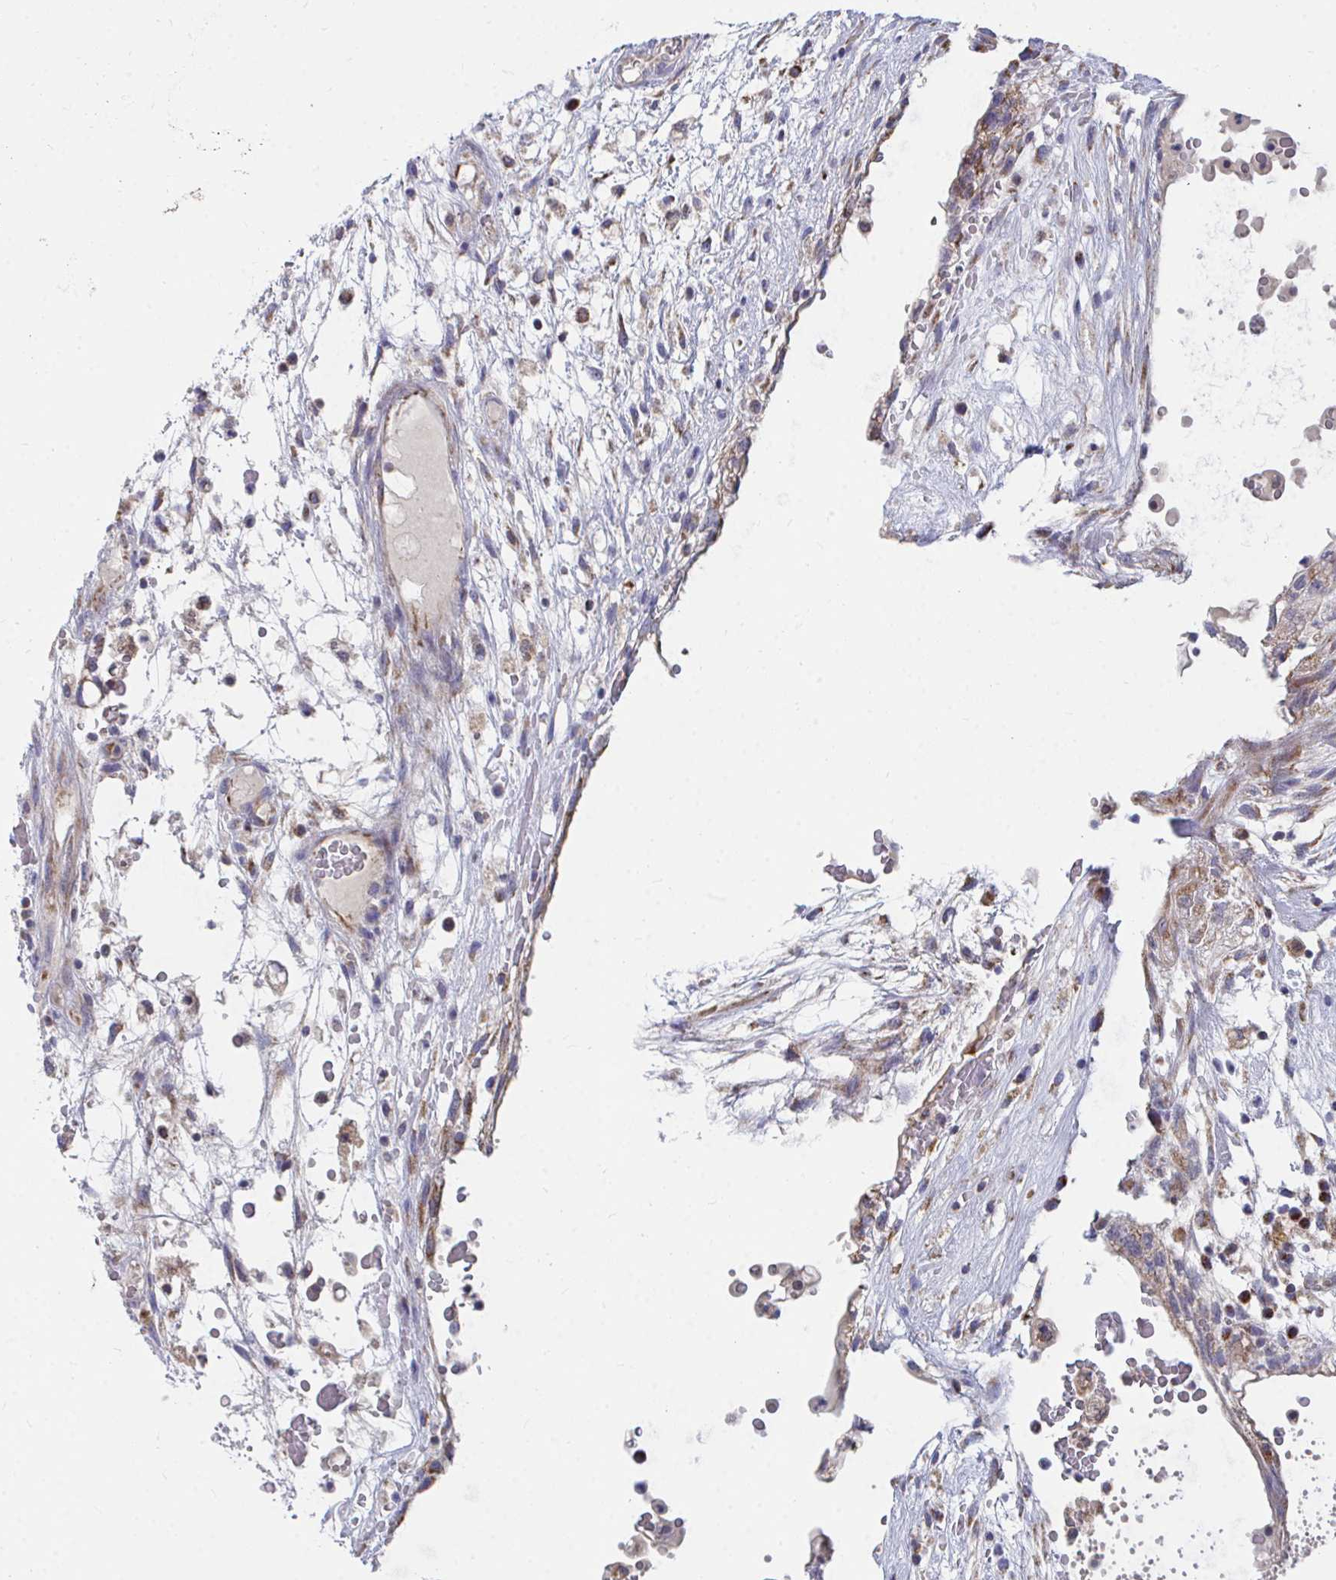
{"staining": {"intensity": "weak", "quantity": ">75%", "location": "cytoplasmic/membranous"}, "tissue": "testis cancer", "cell_type": "Tumor cells", "image_type": "cancer", "snomed": [{"axis": "morphology", "description": "Carcinoma, Embryonal, NOS"}, {"axis": "topography", "description": "Testis"}], "caption": "Weak cytoplasmic/membranous positivity for a protein is identified in about >75% of tumor cells of embryonal carcinoma (testis) using immunohistochemistry.", "gene": "PEX3", "patient": {"sex": "male", "age": 32}}